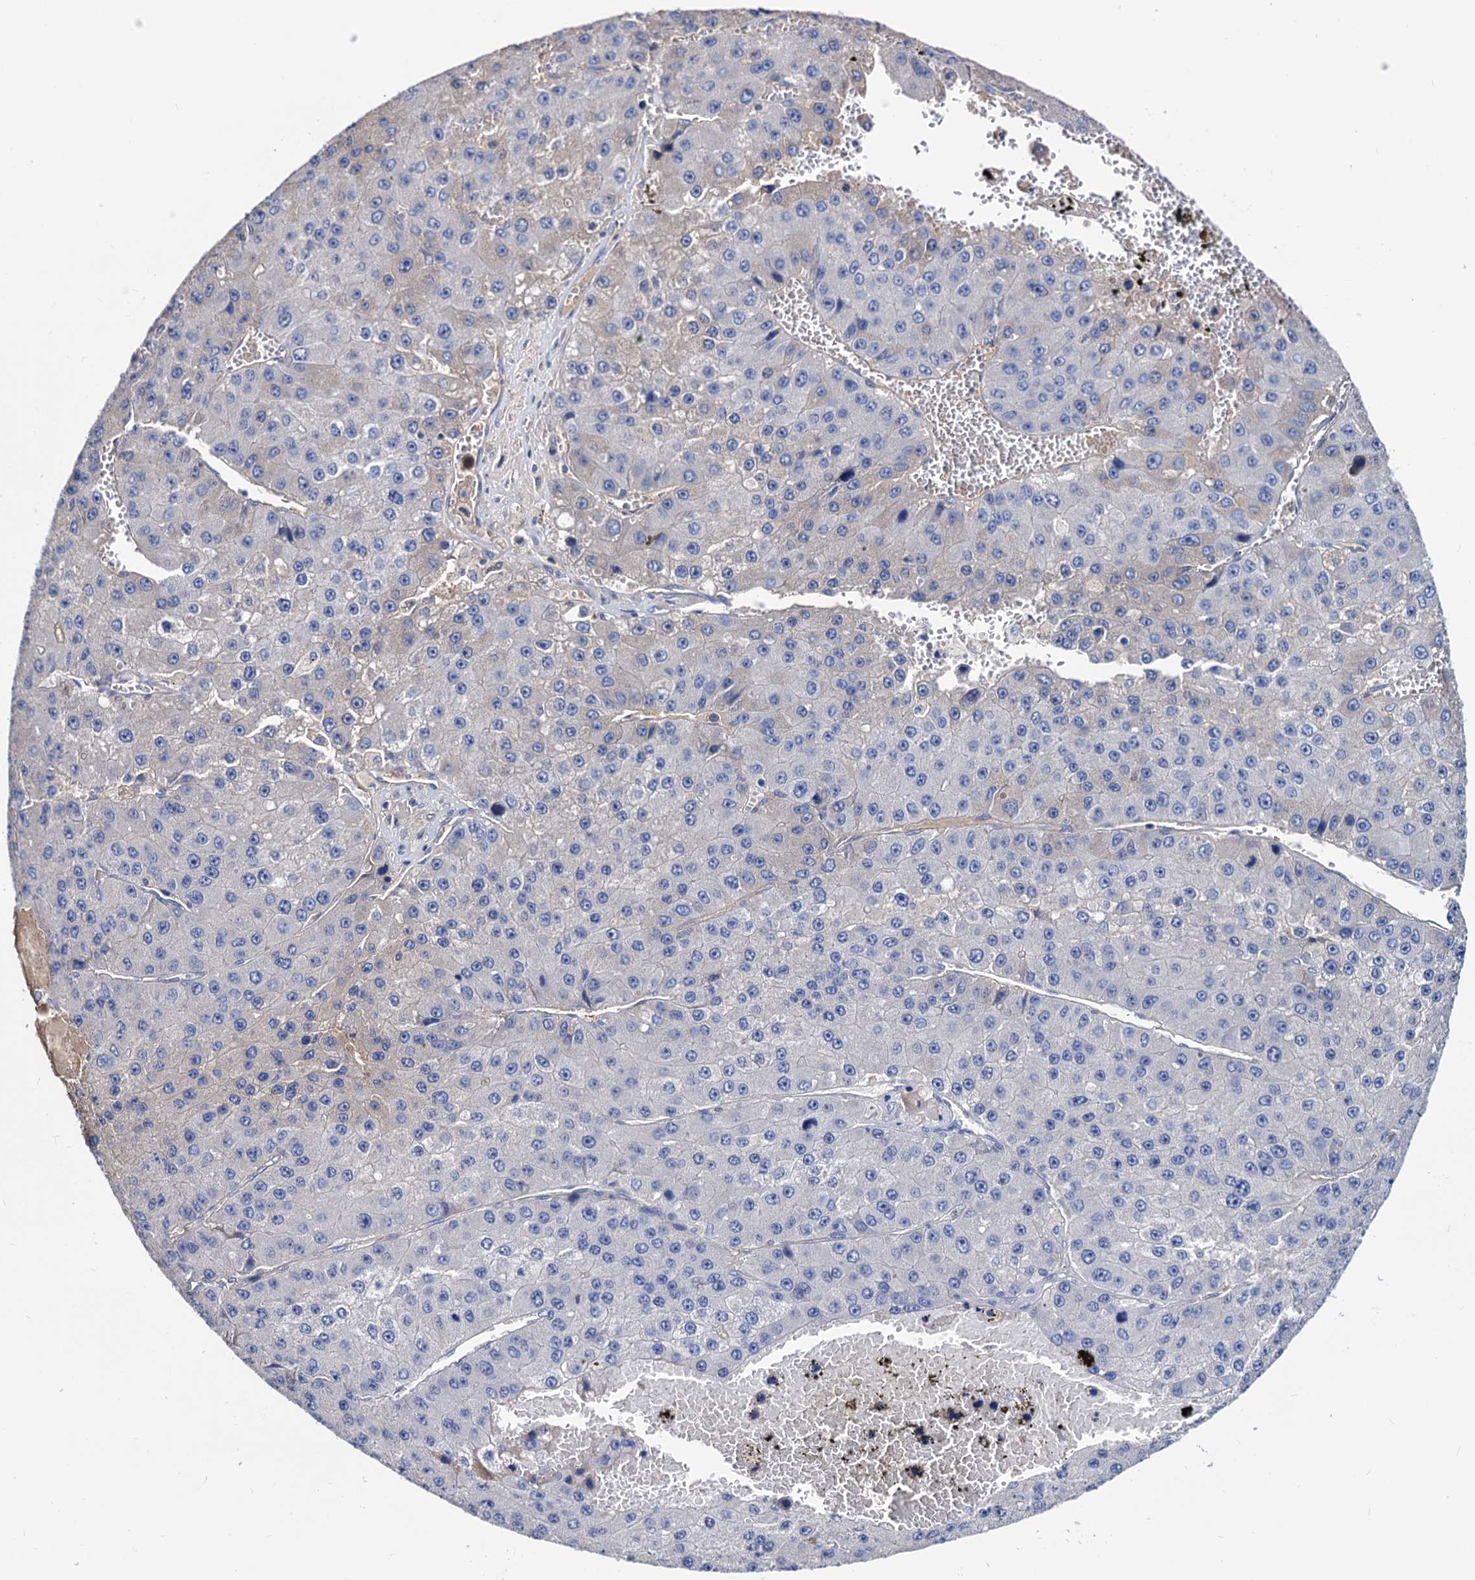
{"staining": {"intensity": "negative", "quantity": "none", "location": "none"}, "tissue": "liver cancer", "cell_type": "Tumor cells", "image_type": "cancer", "snomed": [{"axis": "morphology", "description": "Carcinoma, Hepatocellular, NOS"}, {"axis": "topography", "description": "Liver"}], "caption": "Tumor cells show no significant staining in liver cancer (hepatocellular carcinoma).", "gene": "NPAS4", "patient": {"sex": "female", "age": 73}}